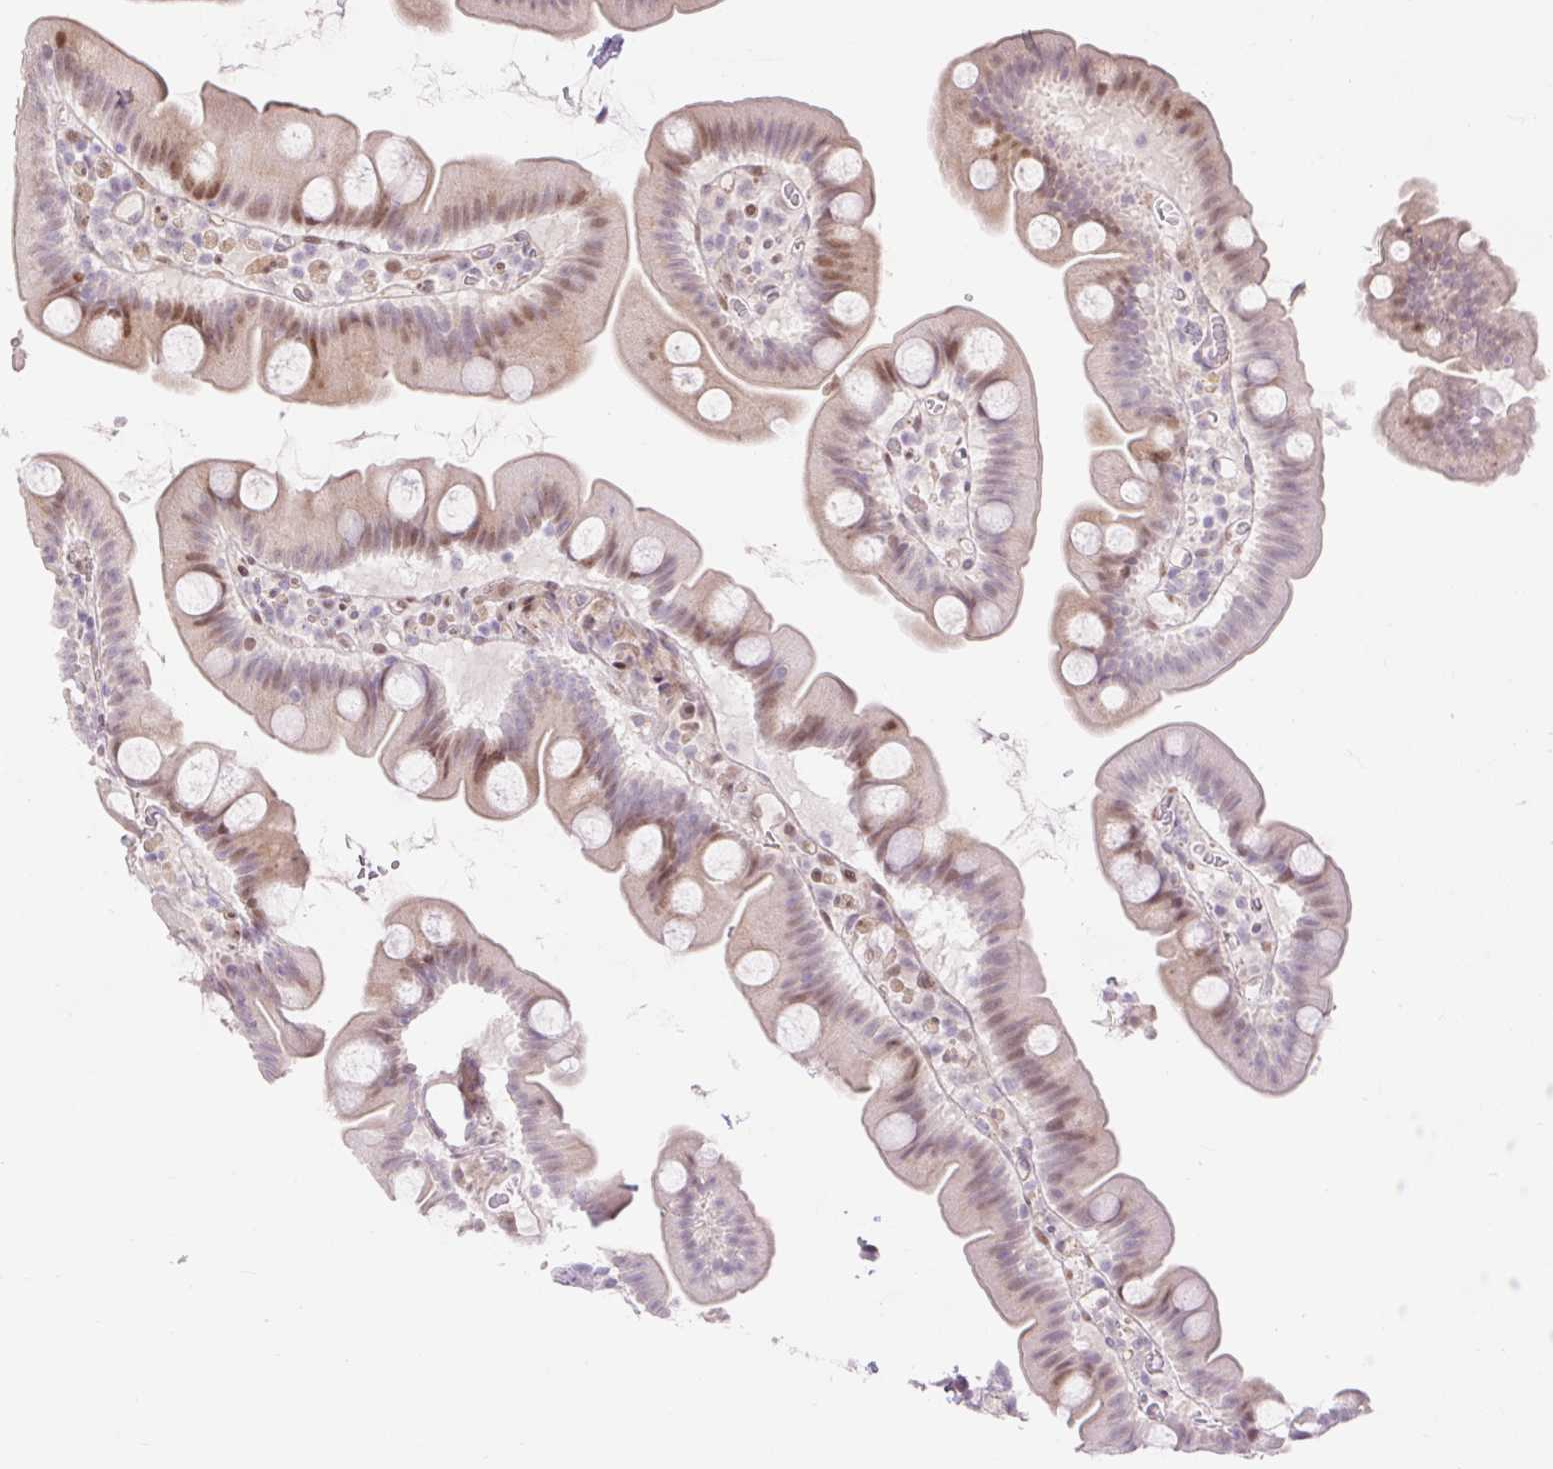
{"staining": {"intensity": "moderate", "quantity": "25%-75%", "location": "nuclear"}, "tissue": "small intestine", "cell_type": "Glandular cells", "image_type": "normal", "snomed": [{"axis": "morphology", "description": "Normal tissue, NOS"}, {"axis": "topography", "description": "Small intestine"}], "caption": "Immunohistochemical staining of normal human small intestine shows moderate nuclear protein staining in about 25%-75% of glandular cells. Immunohistochemistry stains the protein in brown and the nuclei are stained blue.", "gene": "RIPPLY3", "patient": {"sex": "female", "age": 68}}